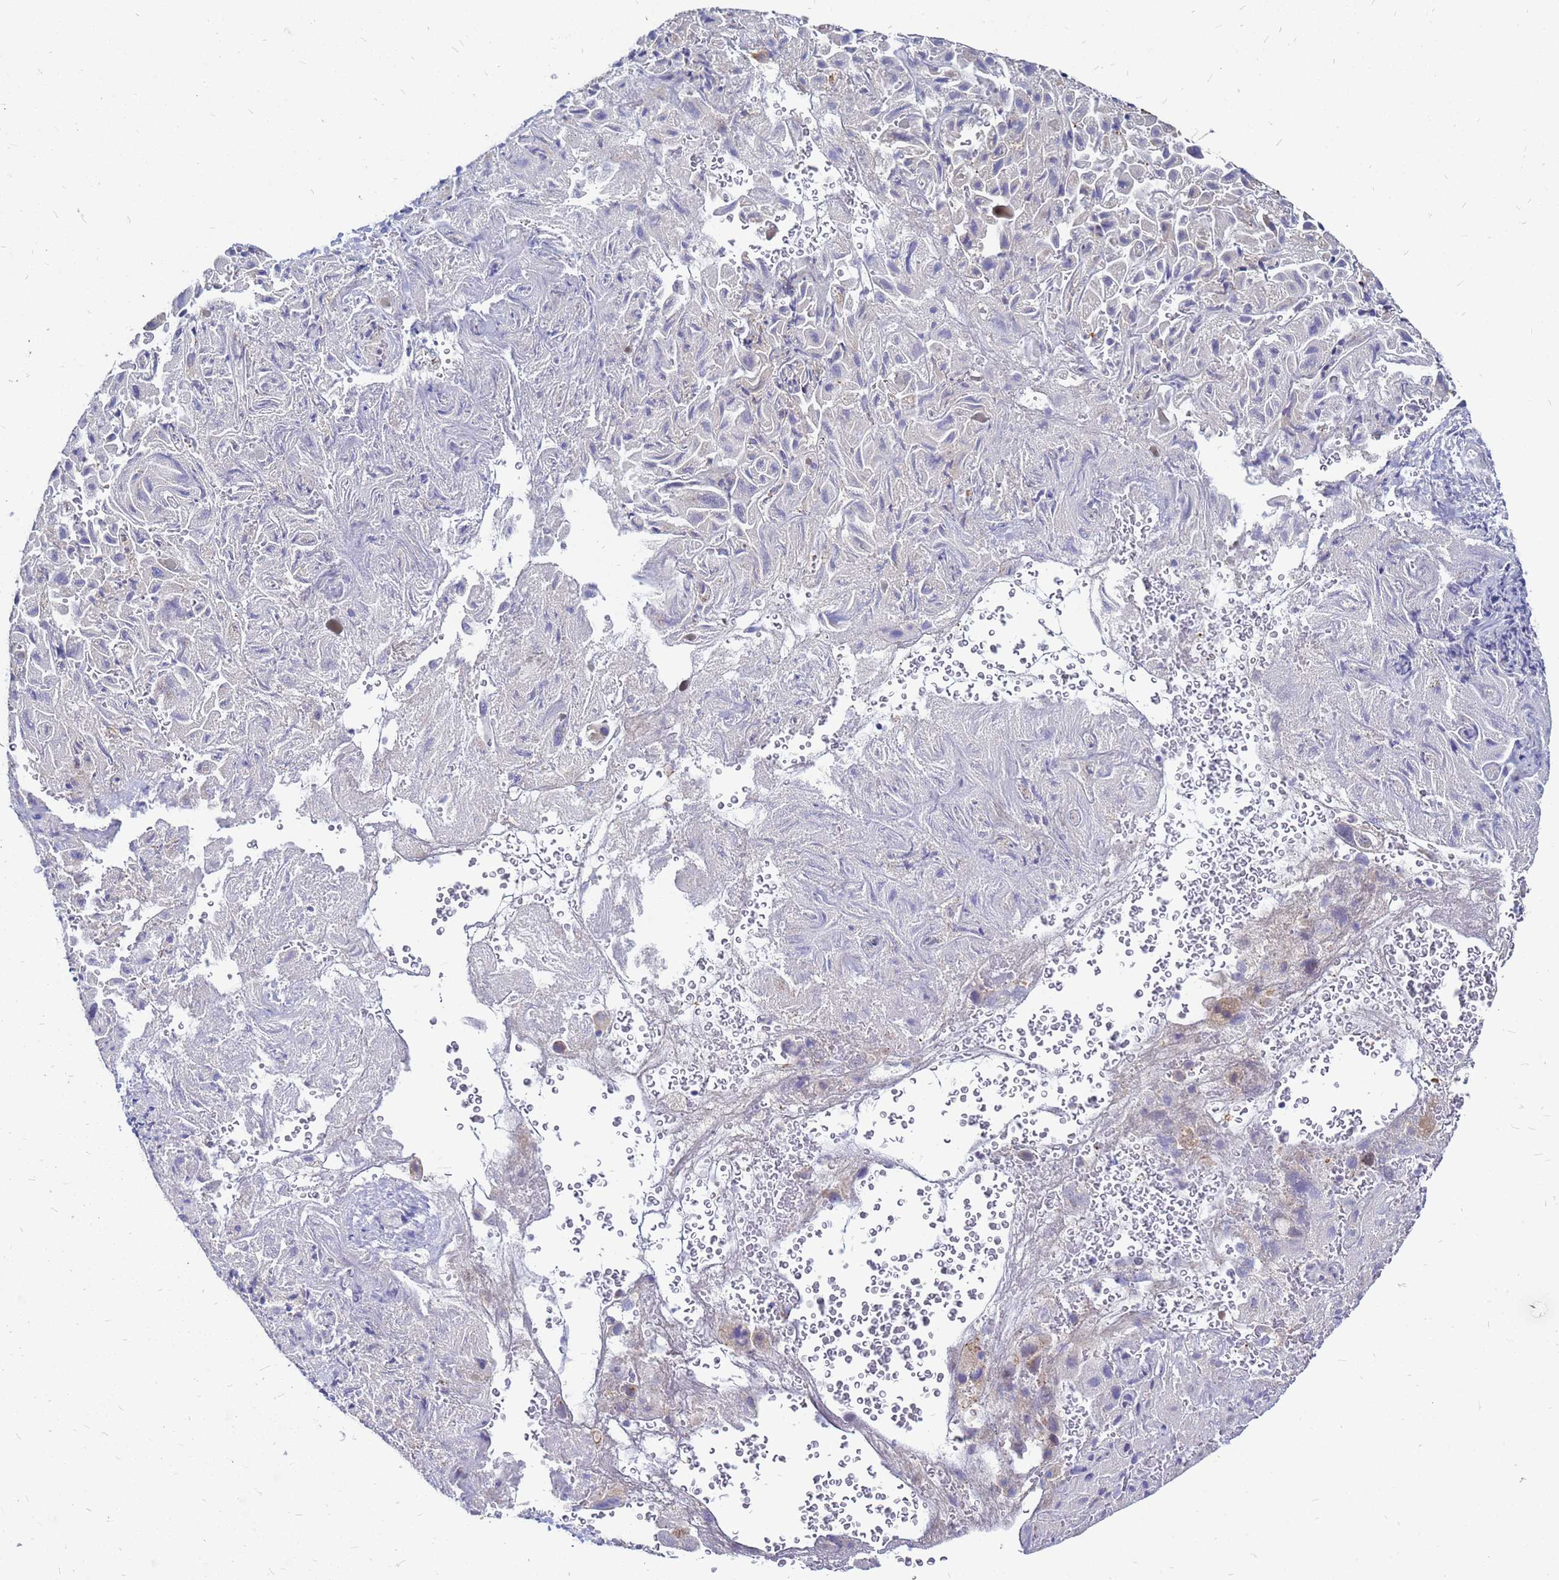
{"staining": {"intensity": "negative", "quantity": "none", "location": "none"}, "tissue": "liver cancer", "cell_type": "Tumor cells", "image_type": "cancer", "snomed": [{"axis": "morphology", "description": "Cholangiocarcinoma"}, {"axis": "topography", "description": "Liver"}], "caption": "This is an IHC photomicrograph of cholangiocarcinoma (liver). There is no expression in tumor cells.", "gene": "MOB2", "patient": {"sex": "female", "age": 52}}